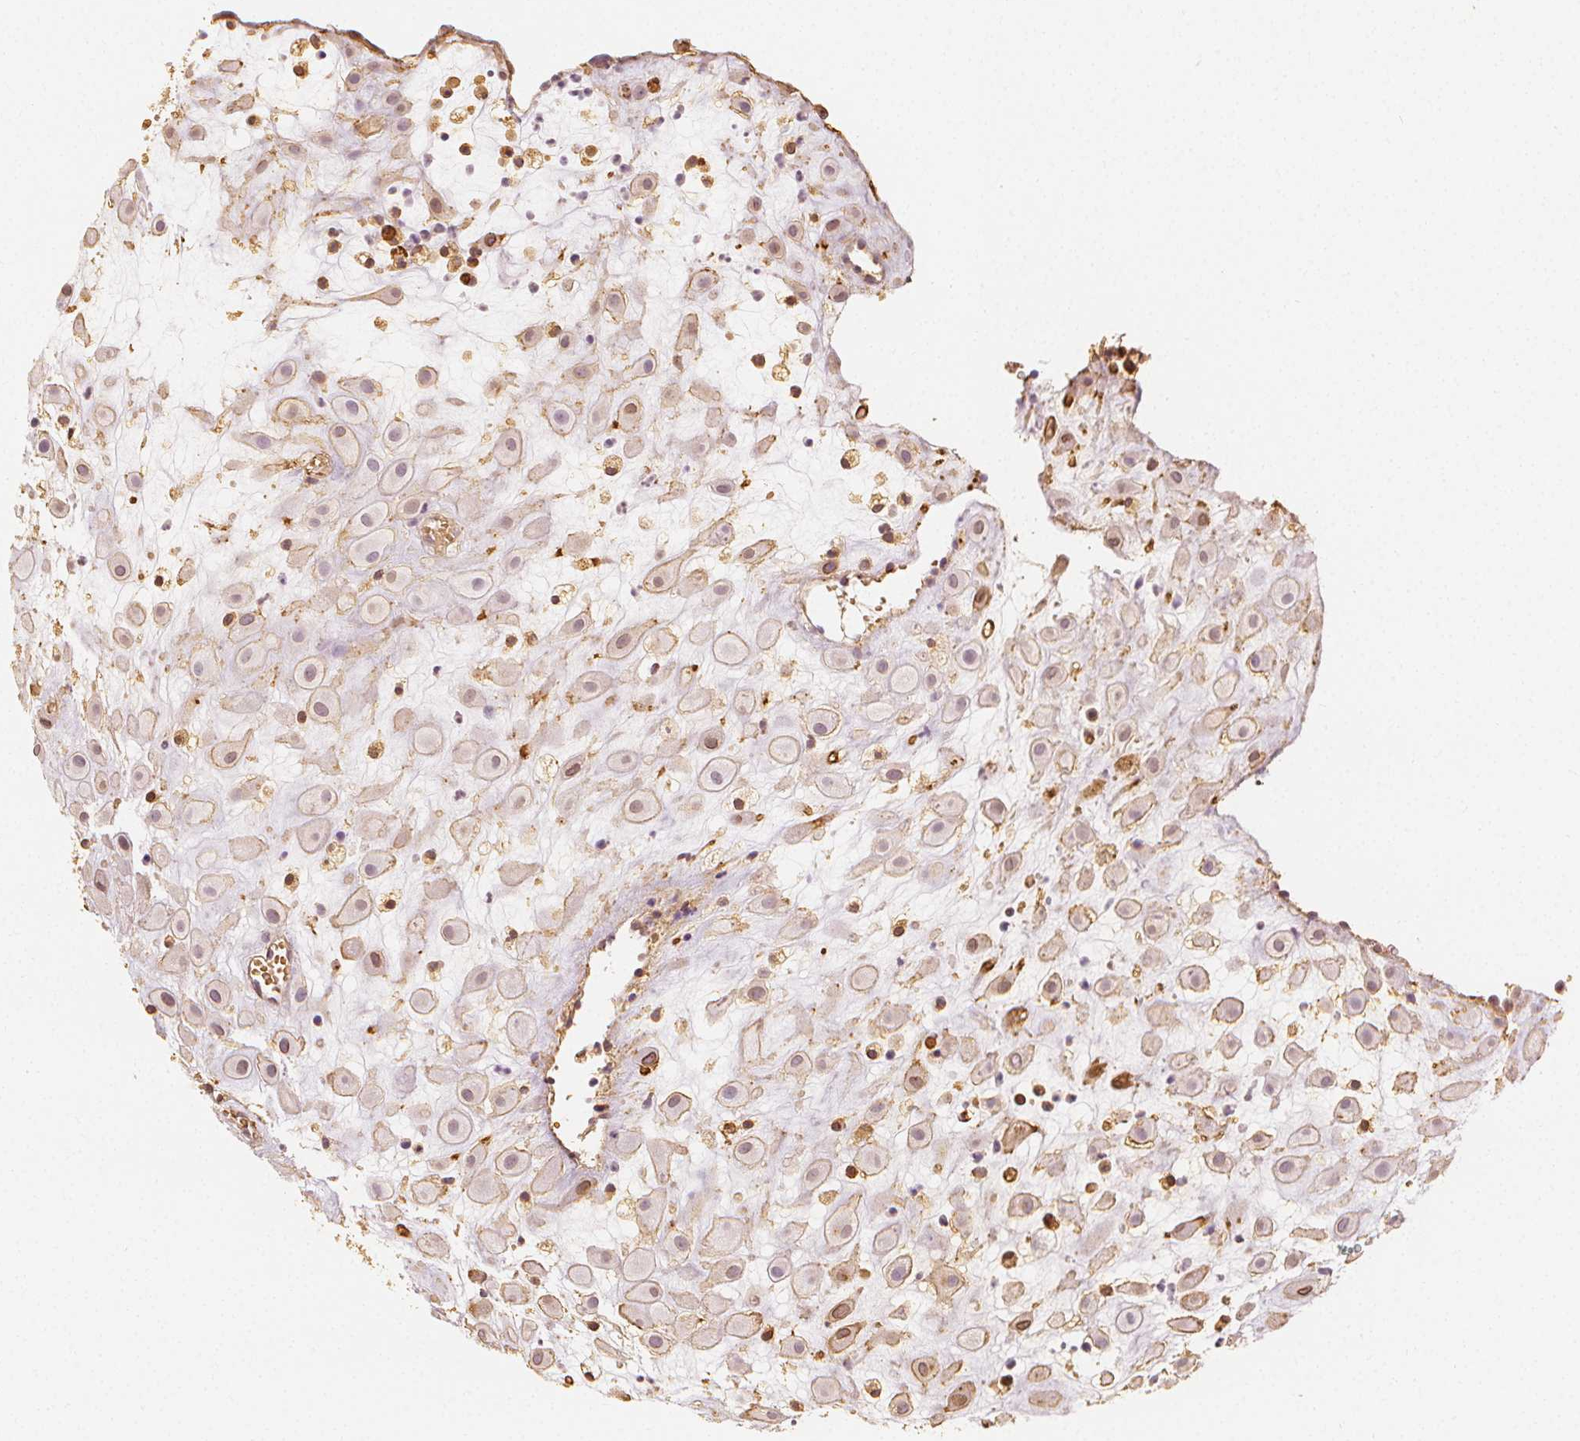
{"staining": {"intensity": "weak", "quantity": "<25%", "location": "cytoplasmic/membranous,nuclear"}, "tissue": "placenta", "cell_type": "Decidual cells", "image_type": "normal", "snomed": [{"axis": "morphology", "description": "Normal tissue, NOS"}, {"axis": "topography", "description": "Placenta"}], "caption": "This is a image of immunohistochemistry staining of unremarkable placenta, which shows no staining in decidual cells. Brightfield microscopy of immunohistochemistry stained with DAB (brown) and hematoxylin (blue), captured at high magnification.", "gene": "ARHGAP26", "patient": {"sex": "female", "age": 24}}